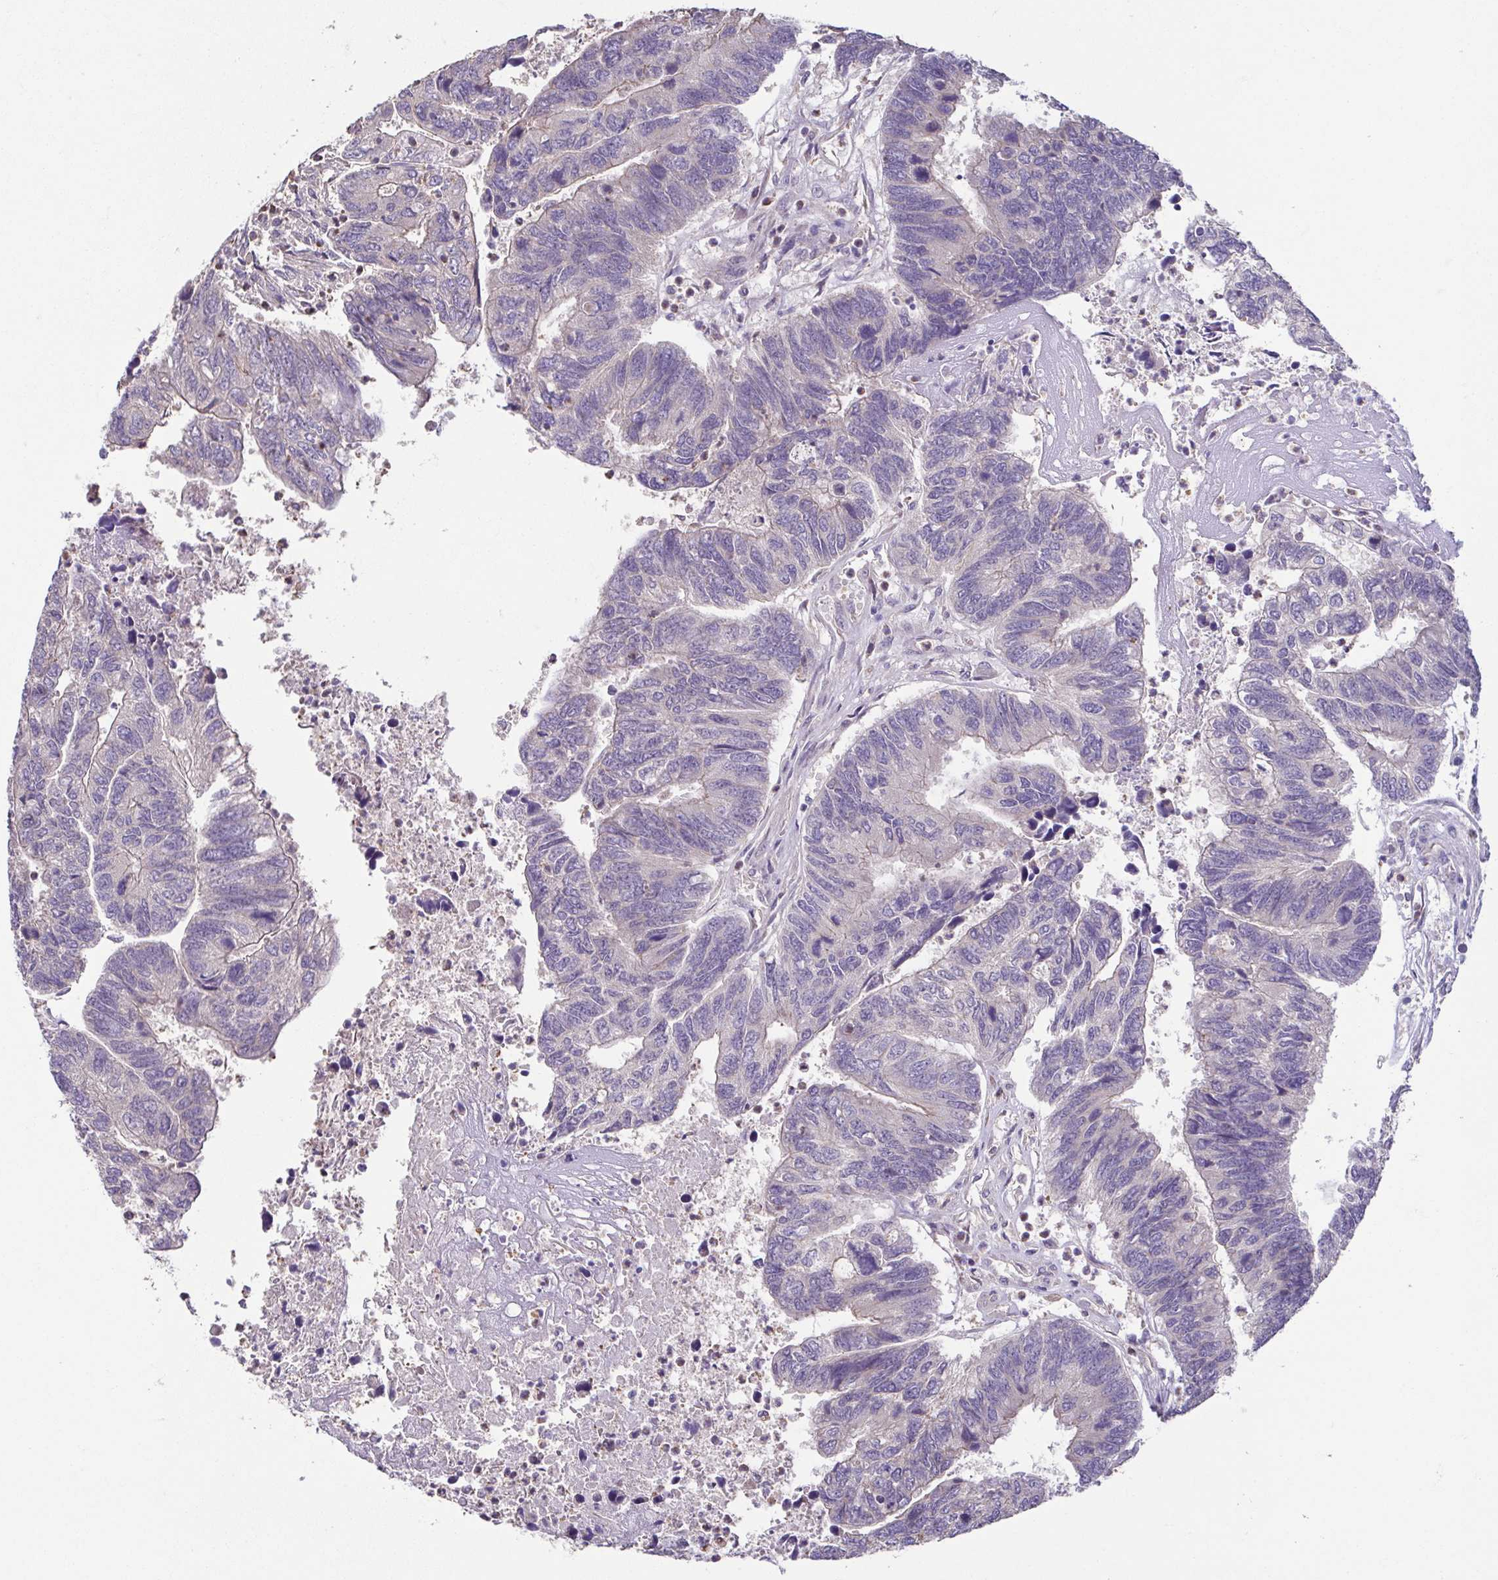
{"staining": {"intensity": "negative", "quantity": "none", "location": "none"}, "tissue": "colorectal cancer", "cell_type": "Tumor cells", "image_type": "cancer", "snomed": [{"axis": "morphology", "description": "Adenocarcinoma, NOS"}, {"axis": "topography", "description": "Colon"}], "caption": "An IHC image of colorectal cancer is shown. There is no staining in tumor cells of colorectal cancer. (IHC, brightfield microscopy, high magnification).", "gene": "ACTRT2", "patient": {"sex": "female", "age": 67}}